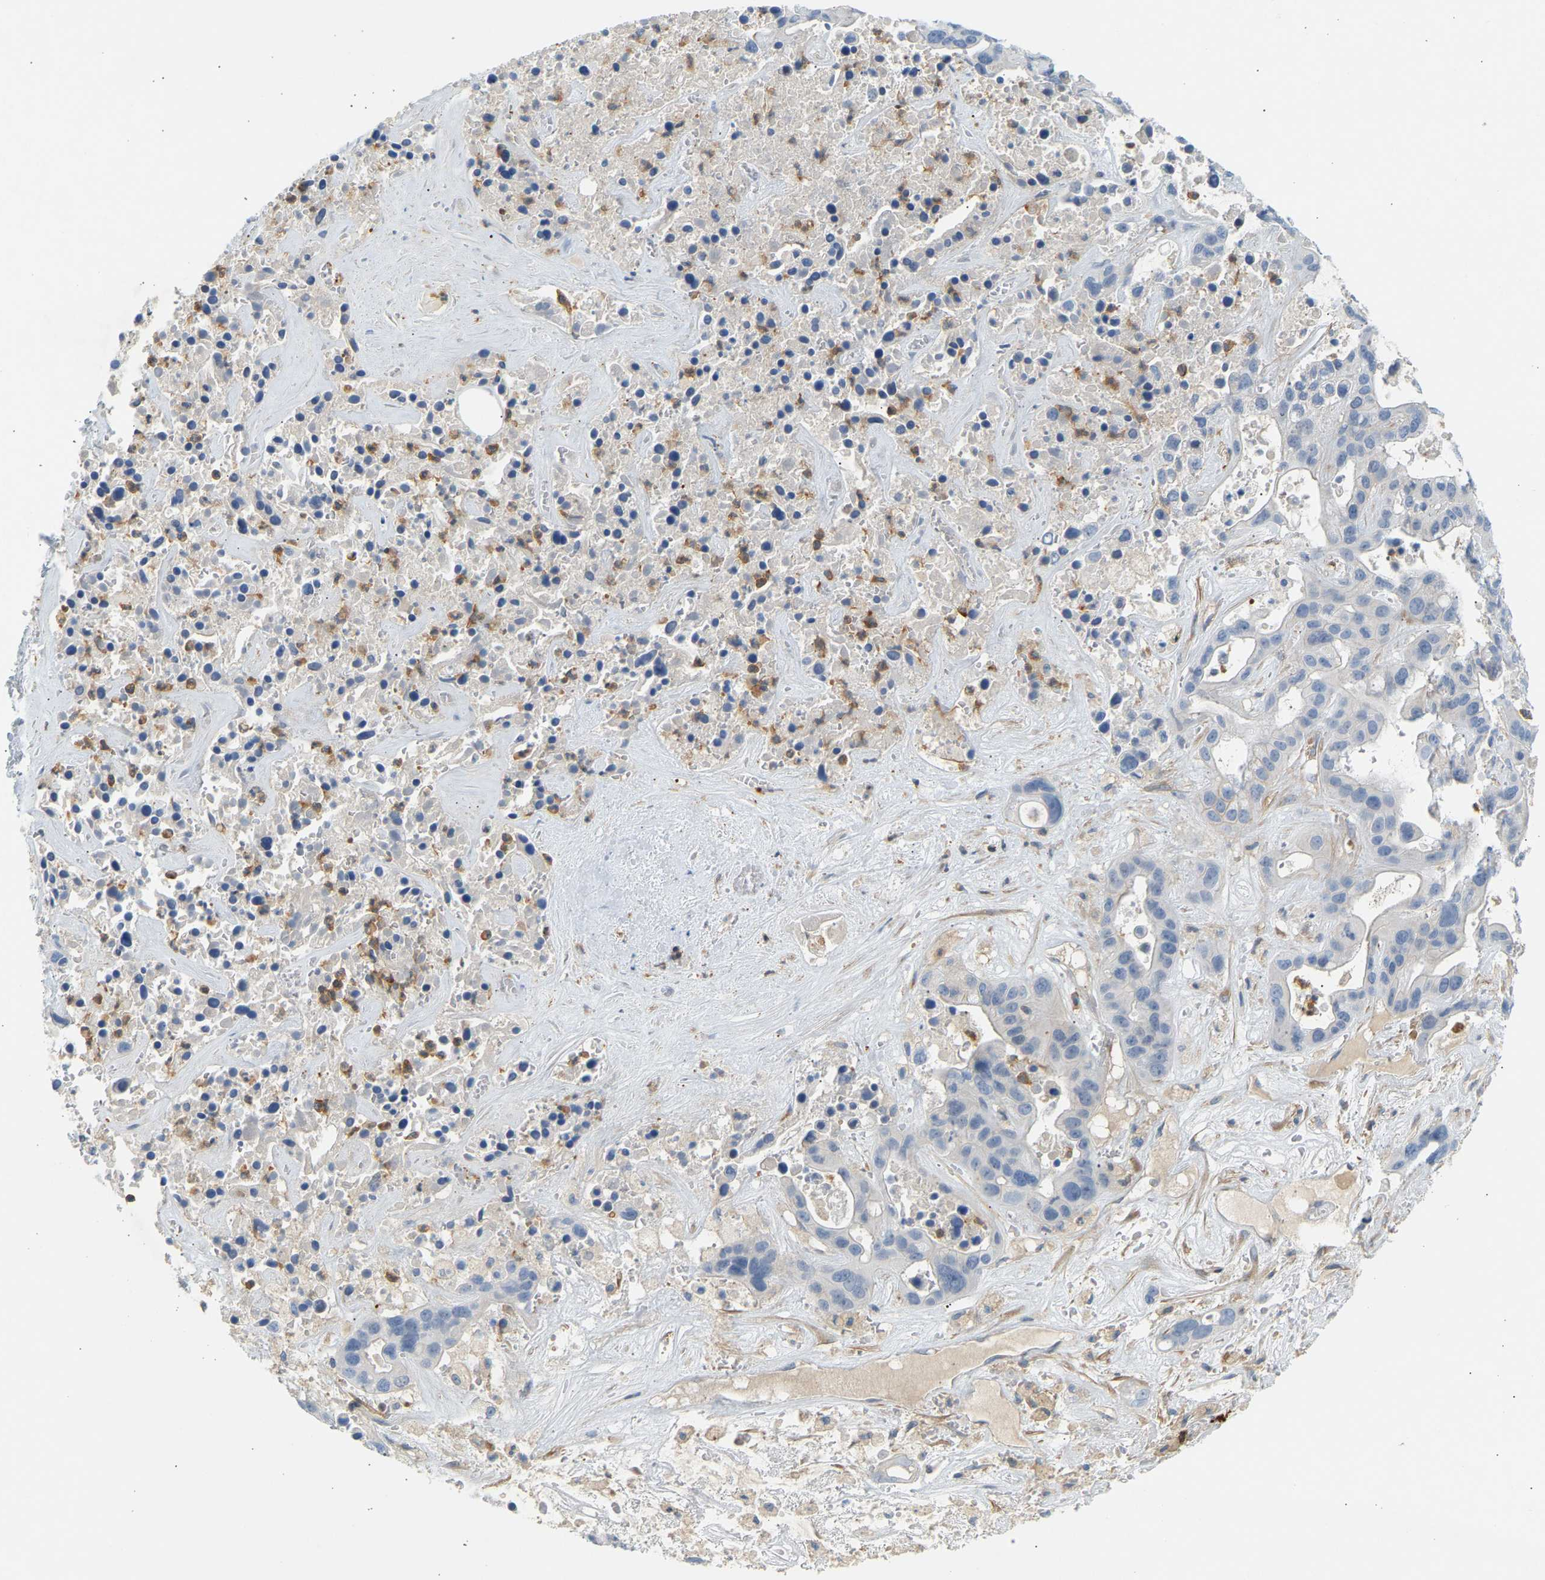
{"staining": {"intensity": "negative", "quantity": "none", "location": "none"}, "tissue": "liver cancer", "cell_type": "Tumor cells", "image_type": "cancer", "snomed": [{"axis": "morphology", "description": "Cholangiocarcinoma"}, {"axis": "topography", "description": "Liver"}], "caption": "The photomicrograph demonstrates no staining of tumor cells in cholangiocarcinoma (liver). (Brightfield microscopy of DAB immunohistochemistry at high magnification).", "gene": "FNBP1", "patient": {"sex": "female", "age": 65}}